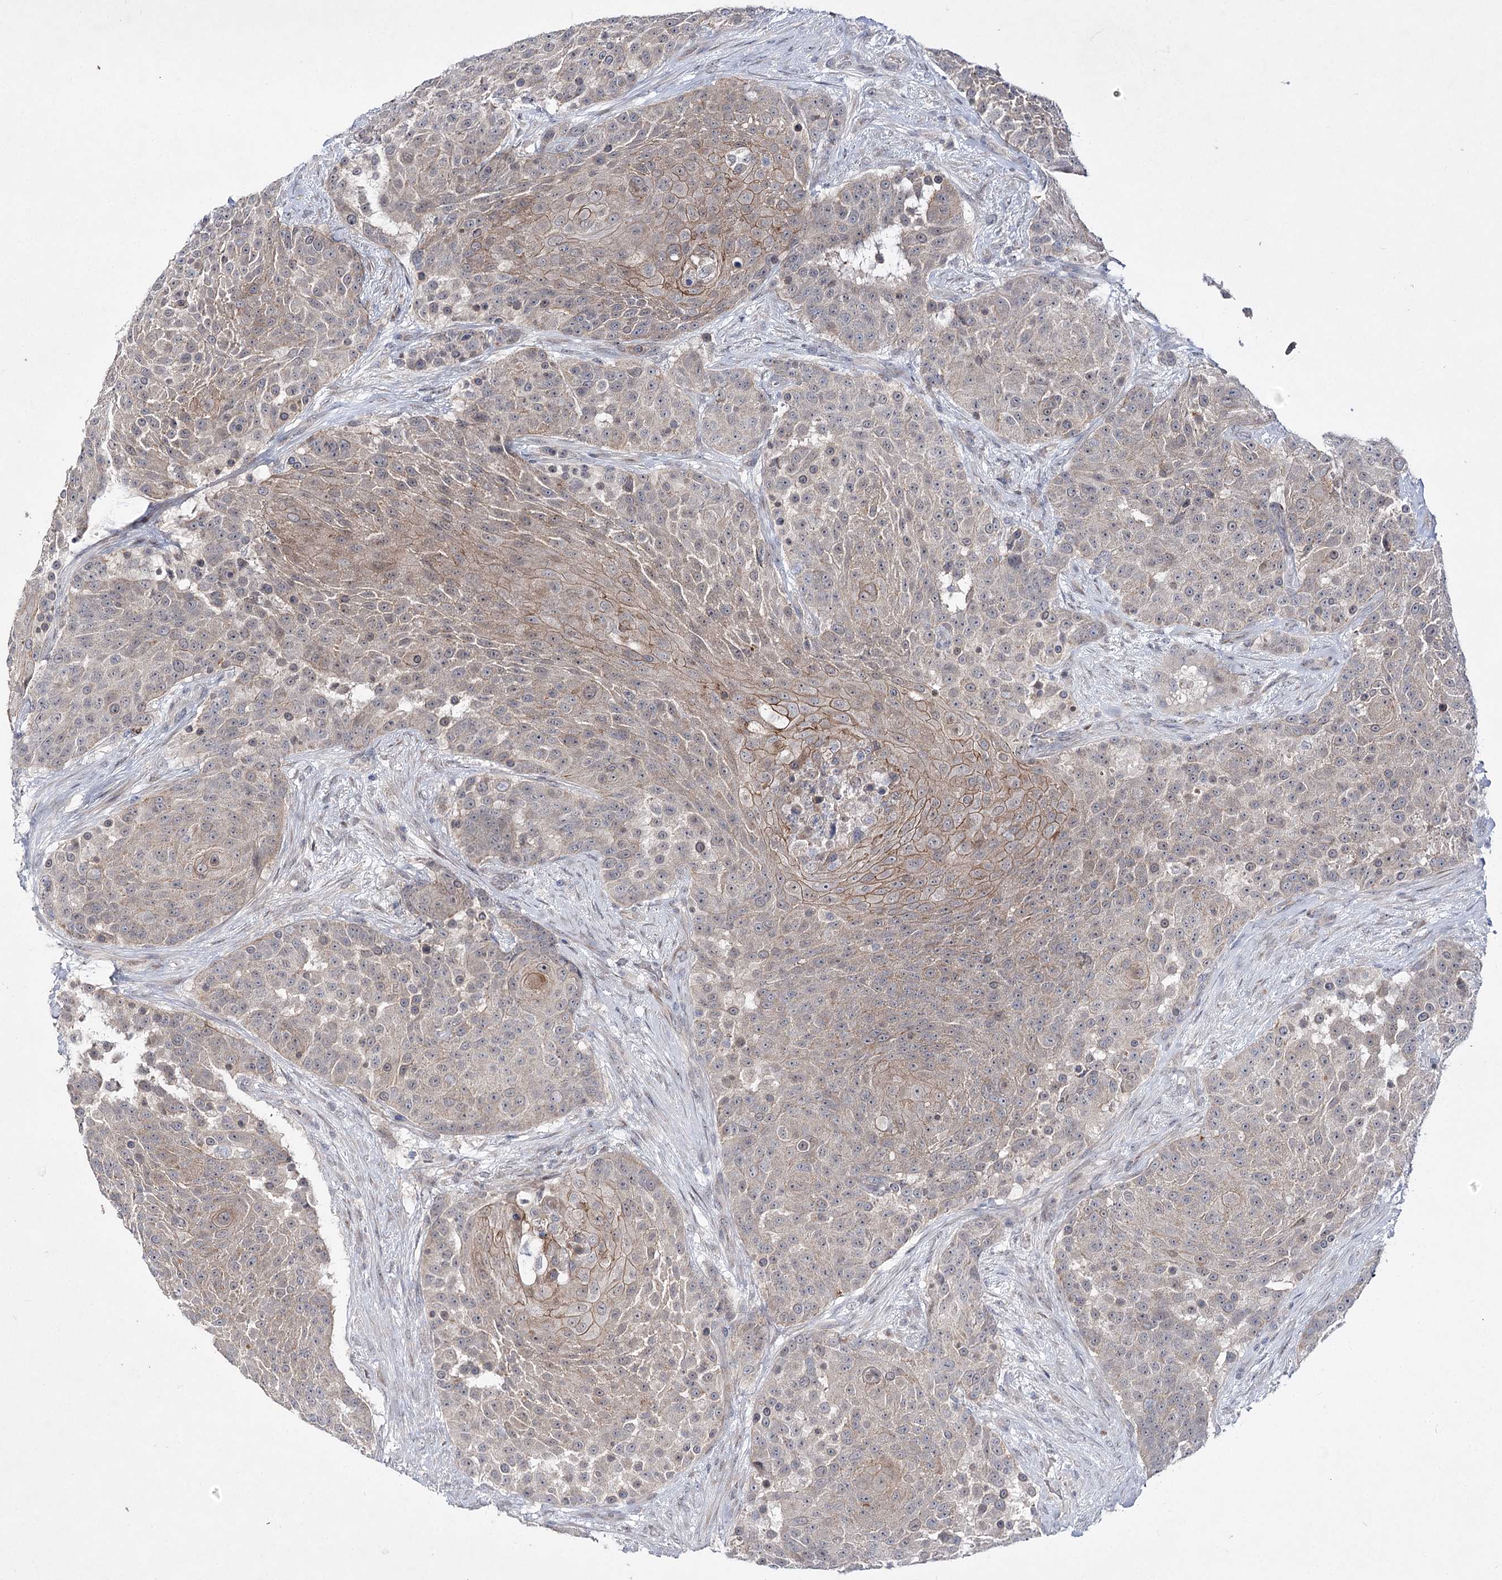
{"staining": {"intensity": "moderate", "quantity": "25%-75%", "location": "cytoplasmic/membranous"}, "tissue": "urothelial cancer", "cell_type": "Tumor cells", "image_type": "cancer", "snomed": [{"axis": "morphology", "description": "Urothelial carcinoma, High grade"}, {"axis": "topography", "description": "Urinary bladder"}], "caption": "Immunohistochemical staining of urothelial carcinoma (high-grade) displays medium levels of moderate cytoplasmic/membranous staining in approximately 25%-75% of tumor cells.", "gene": "ARHGAP32", "patient": {"sex": "female", "age": 63}}